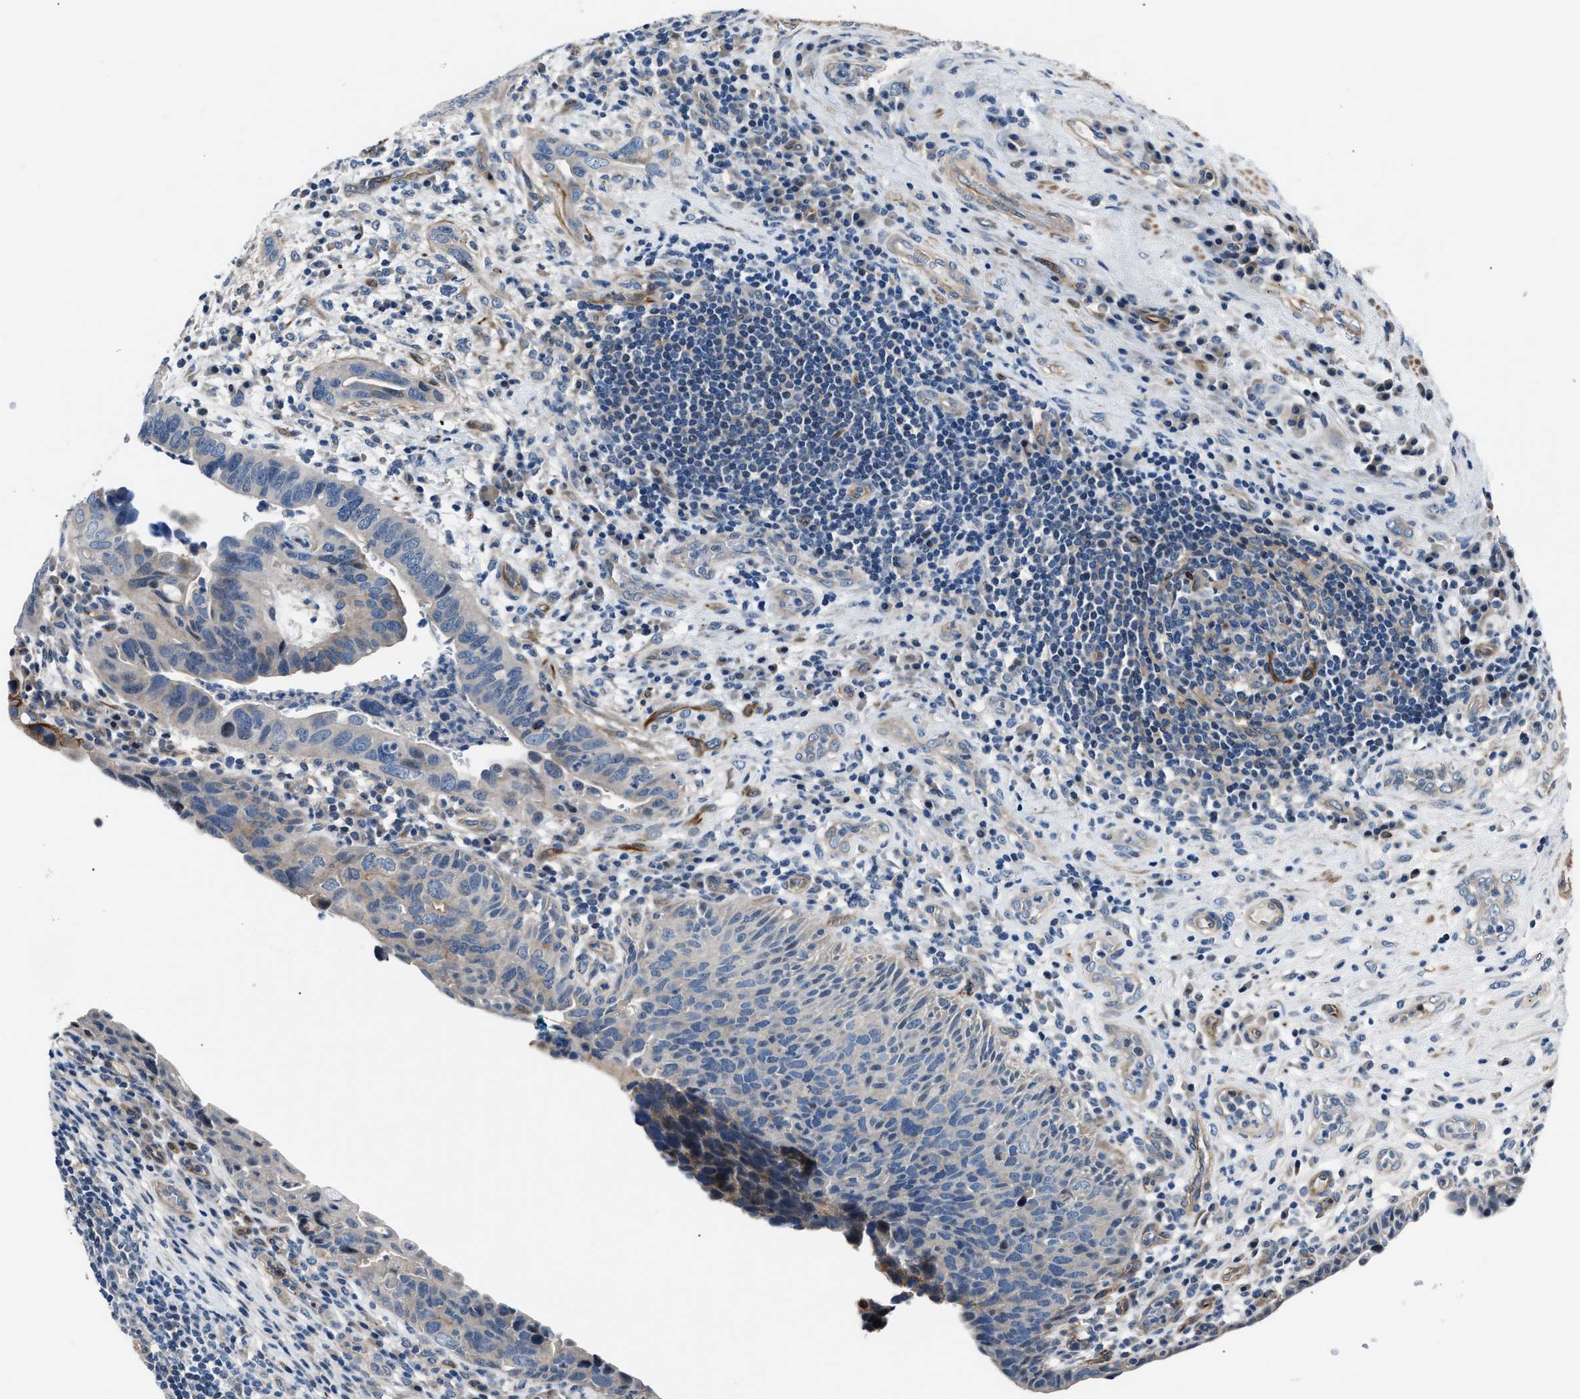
{"staining": {"intensity": "weak", "quantity": "<25%", "location": "cytoplasmic/membranous"}, "tissue": "urothelial cancer", "cell_type": "Tumor cells", "image_type": "cancer", "snomed": [{"axis": "morphology", "description": "Urothelial carcinoma, High grade"}, {"axis": "topography", "description": "Urinary bladder"}], "caption": "Immunohistochemistry (IHC) of human urothelial carcinoma (high-grade) demonstrates no staining in tumor cells. (DAB IHC visualized using brightfield microscopy, high magnification).", "gene": "MPDZ", "patient": {"sex": "female", "age": 82}}